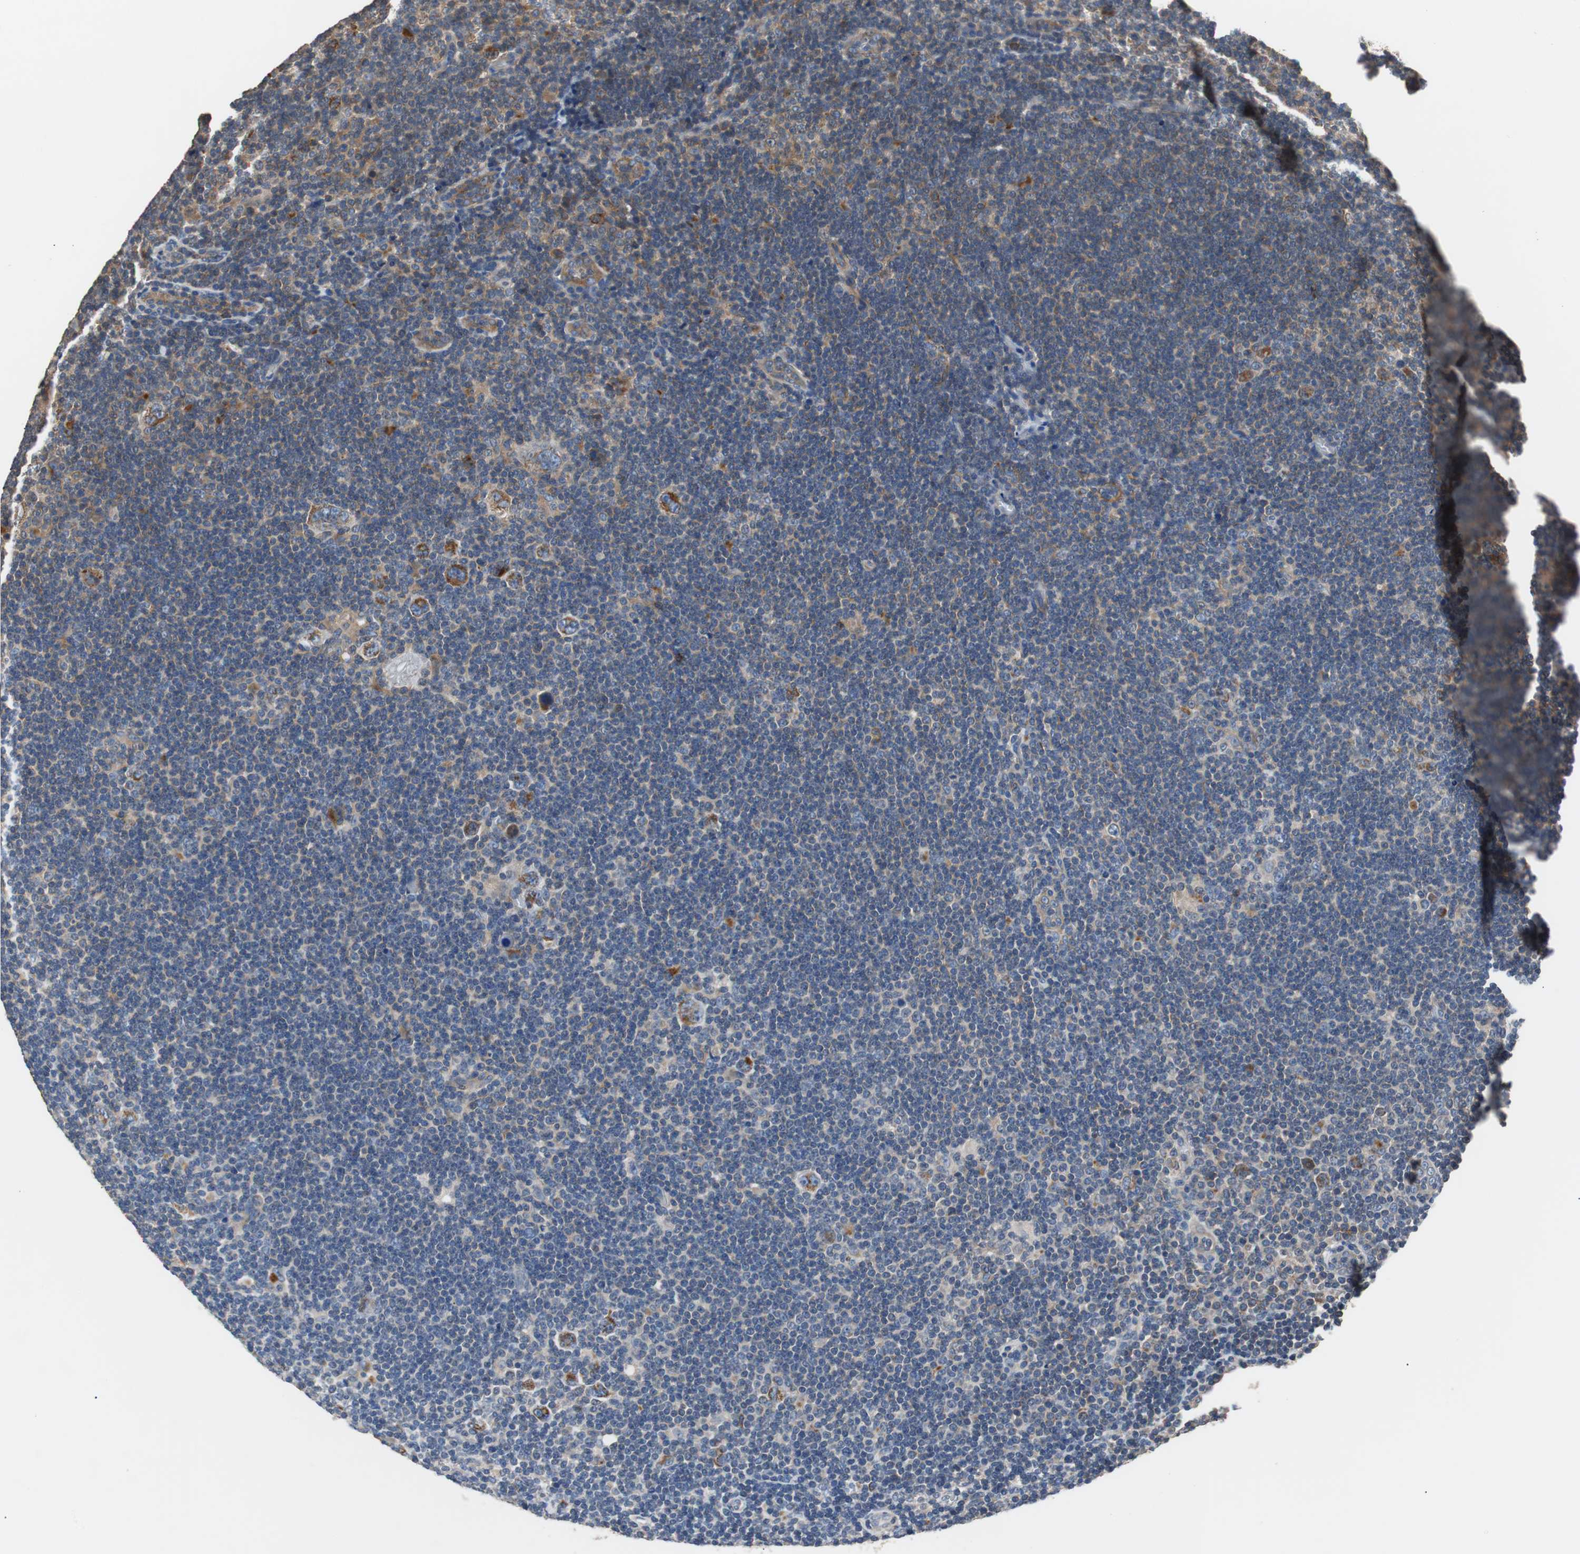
{"staining": {"intensity": "moderate", "quantity": "25%-75%", "location": "cytoplasmic/membranous"}, "tissue": "lymphoma", "cell_type": "Tumor cells", "image_type": "cancer", "snomed": [{"axis": "morphology", "description": "Hodgkin's disease, NOS"}, {"axis": "topography", "description": "Lymph node"}], "caption": "Human Hodgkin's disease stained for a protein (brown) displays moderate cytoplasmic/membranous positive staining in approximately 25%-75% of tumor cells.", "gene": "PITRM1", "patient": {"sex": "female", "age": 57}}